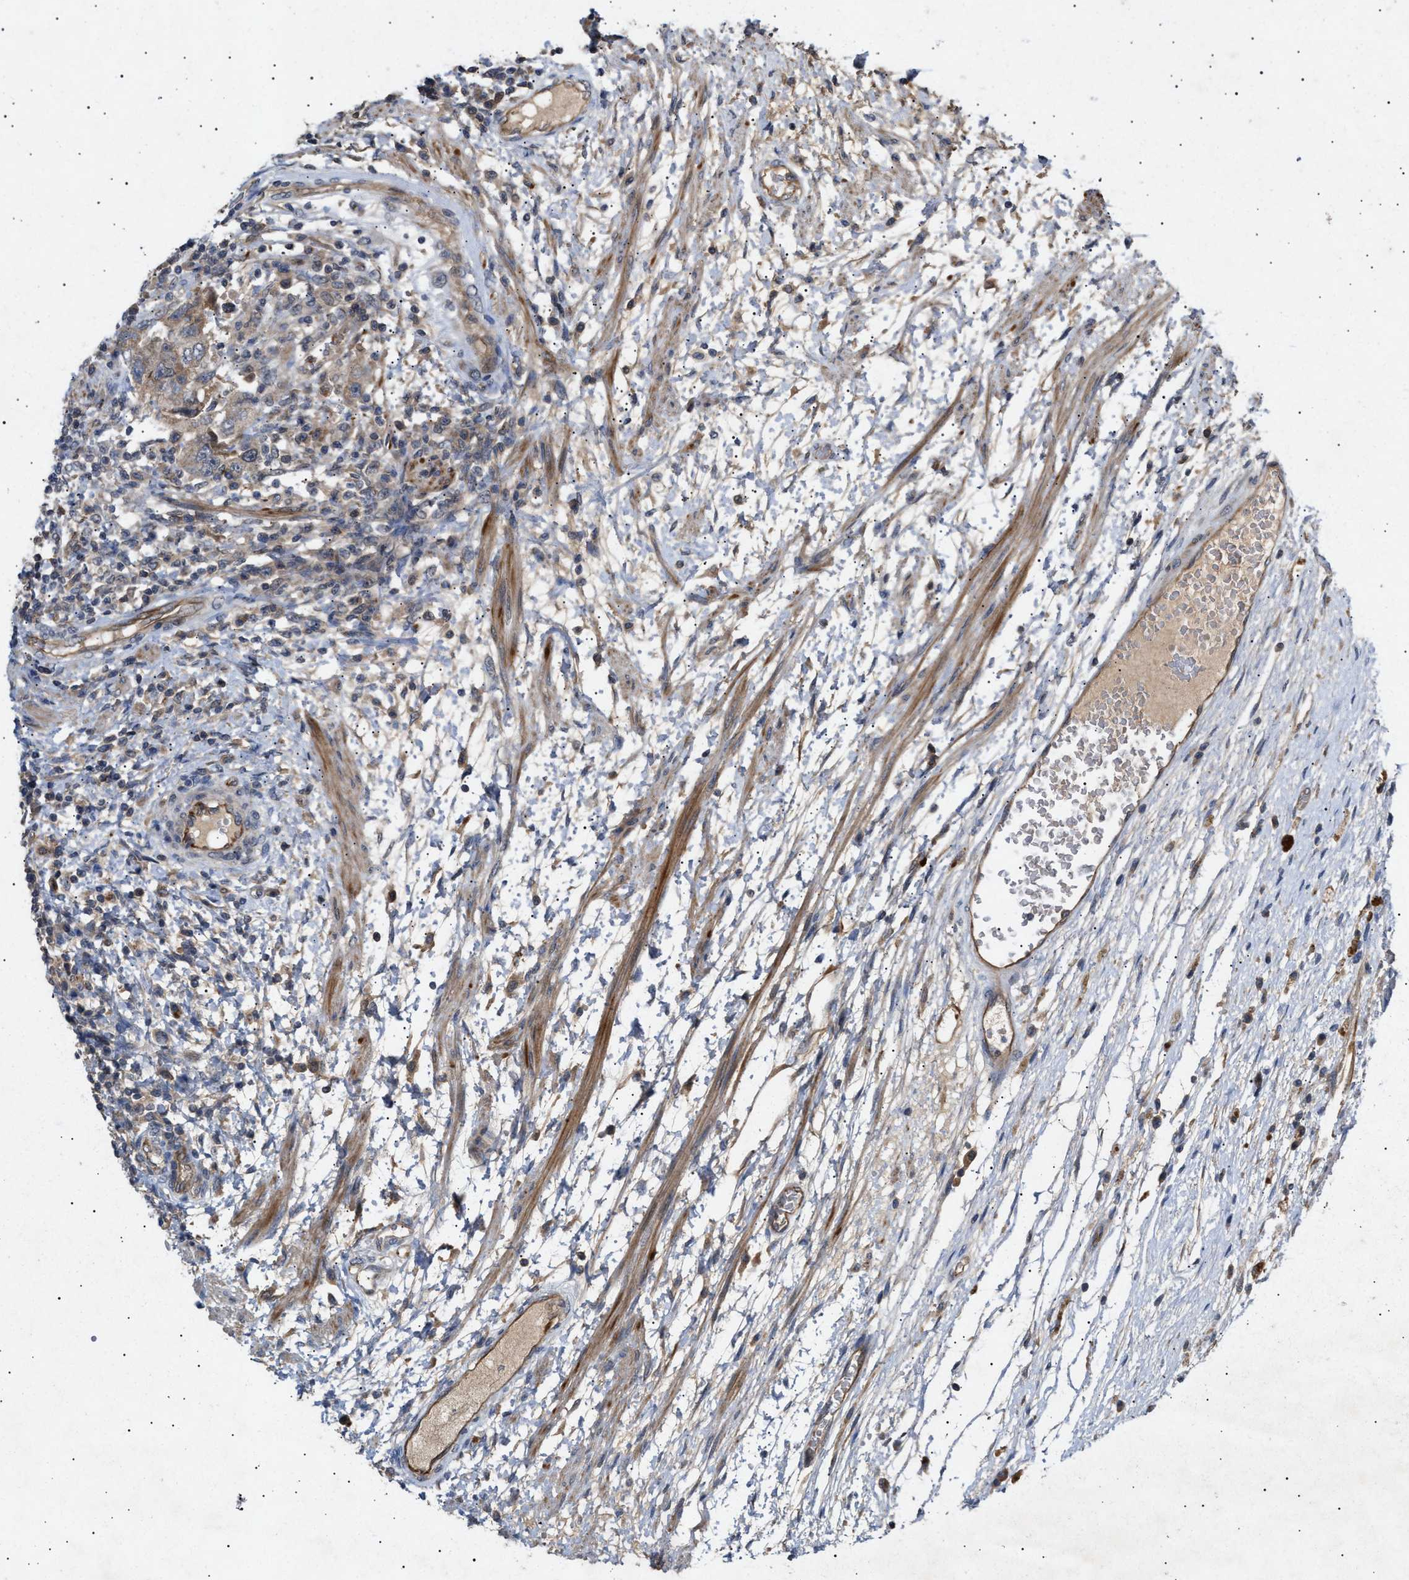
{"staining": {"intensity": "weak", "quantity": ">75%", "location": "cytoplasmic/membranous"}, "tissue": "testis cancer", "cell_type": "Tumor cells", "image_type": "cancer", "snomed": [{"axis": "morphology", "description": "Carcinoma, Embryonal, NOS"}, {"axis": "topography", "description": "Testis"}], "caption": "The immunohistochemical stain labels weak cytoplasmic/membranous expression in tumor cells of embryonal carcinoma (testis) tissue.", "gene": "SIRT5", "patient": {"sex": "male", "age": 26}}